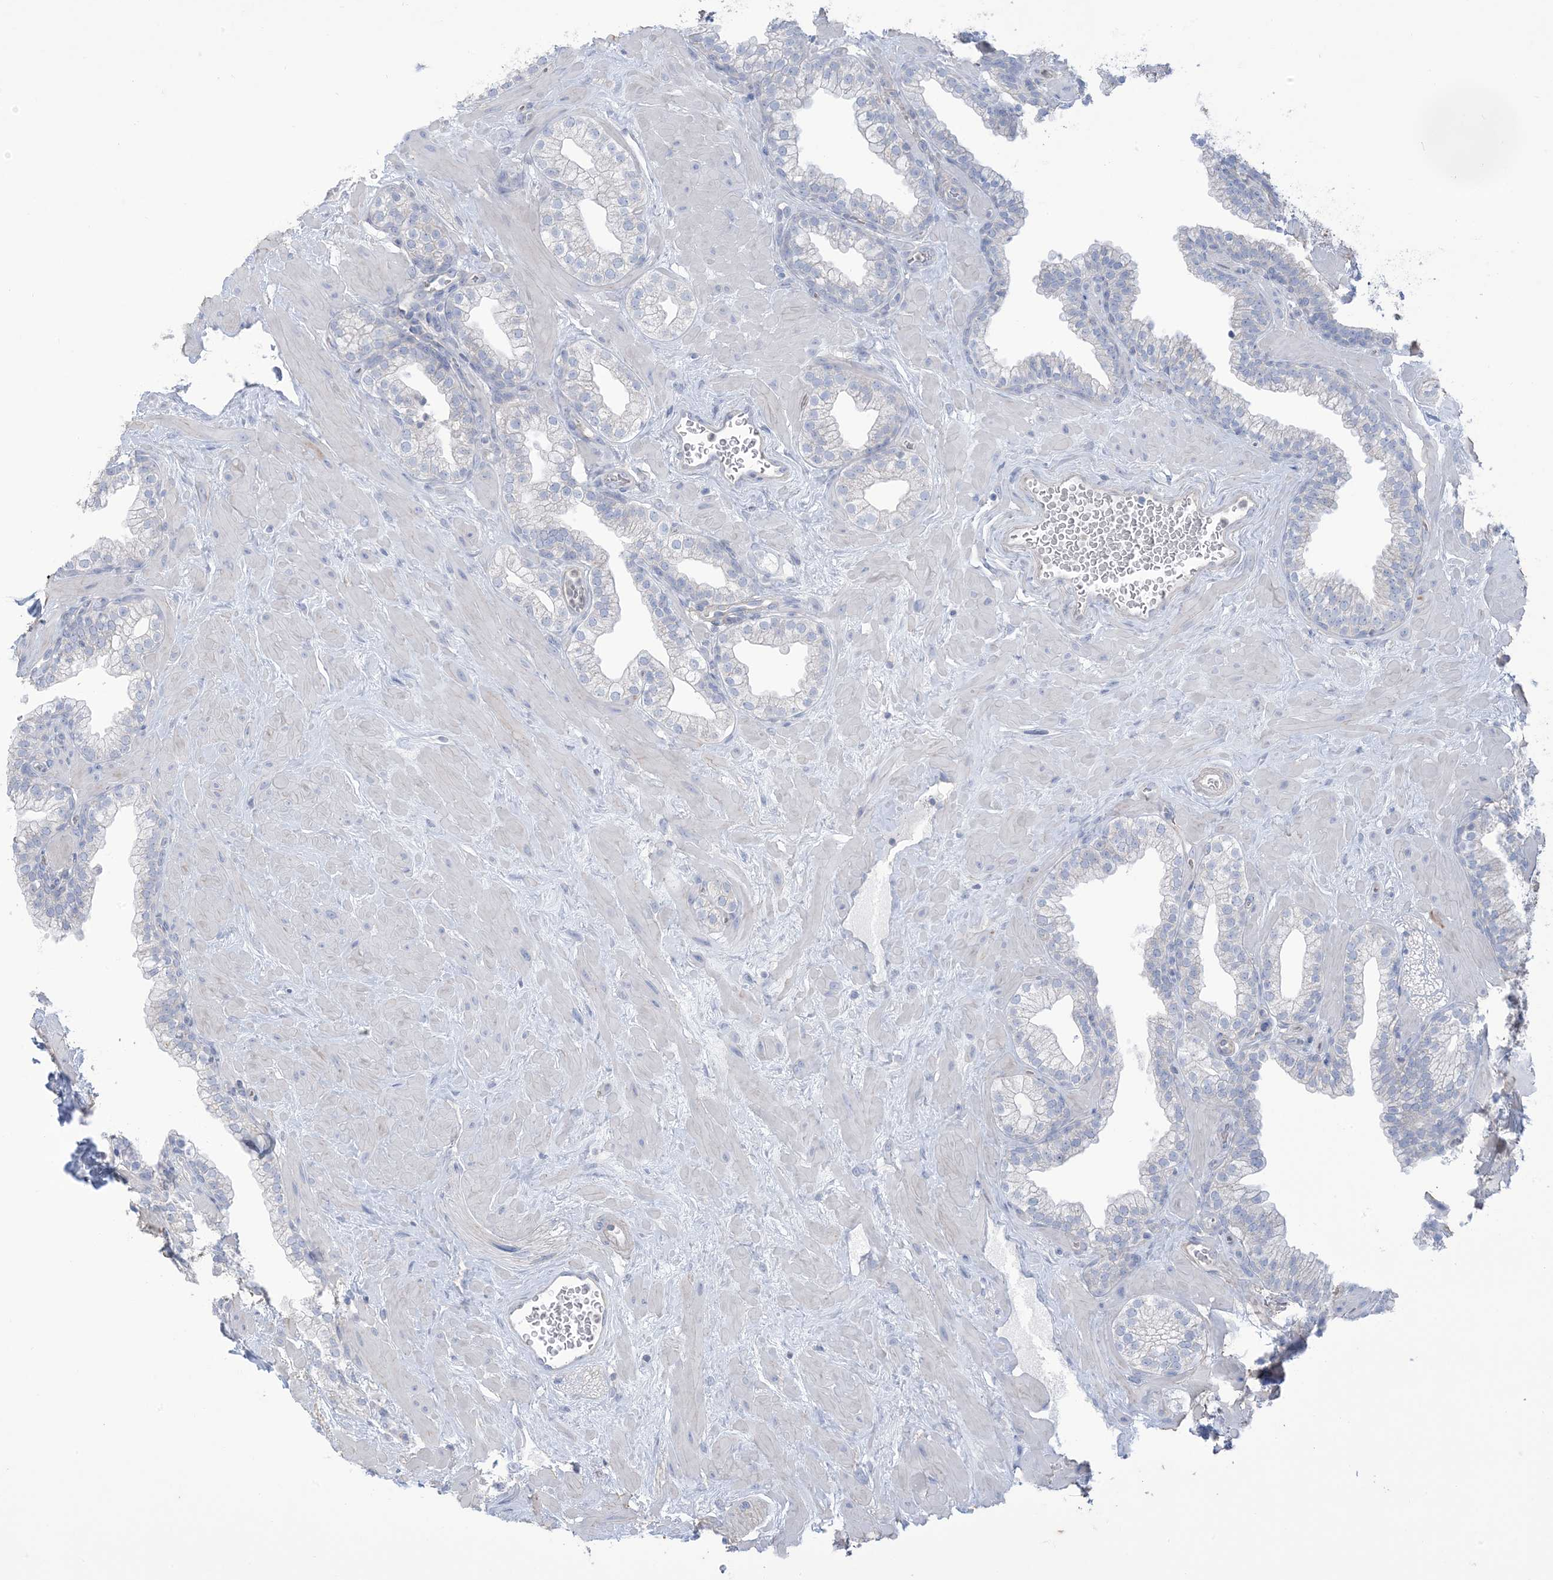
{"staining": {"intensity": "negative", "quantity": "none", "location": "none"}, "tissue": "prostate", "cell_type": "Glandular cells", "image_type": "normal", "snomed": [{"axis": "morphology", "description": "Normal tissue, NOS"}, {"axis": "morphology", "description": "Urothelial carcinoma, Low grade"}, {"axis": "topography", "description": "Urinary bladder"}, {"axis": "topography", "description": "Prostate"}], "caption": "Immunohistochemistry (IHC) of normal human prostate displays no staining in glandular cells. (DAB (3,3'-diaminobenzidine) IHC visualized using brightfield microscopy, high magnification).", "gene": "MTHFD2L", "patient": {"sex": "male", "age": 60}}